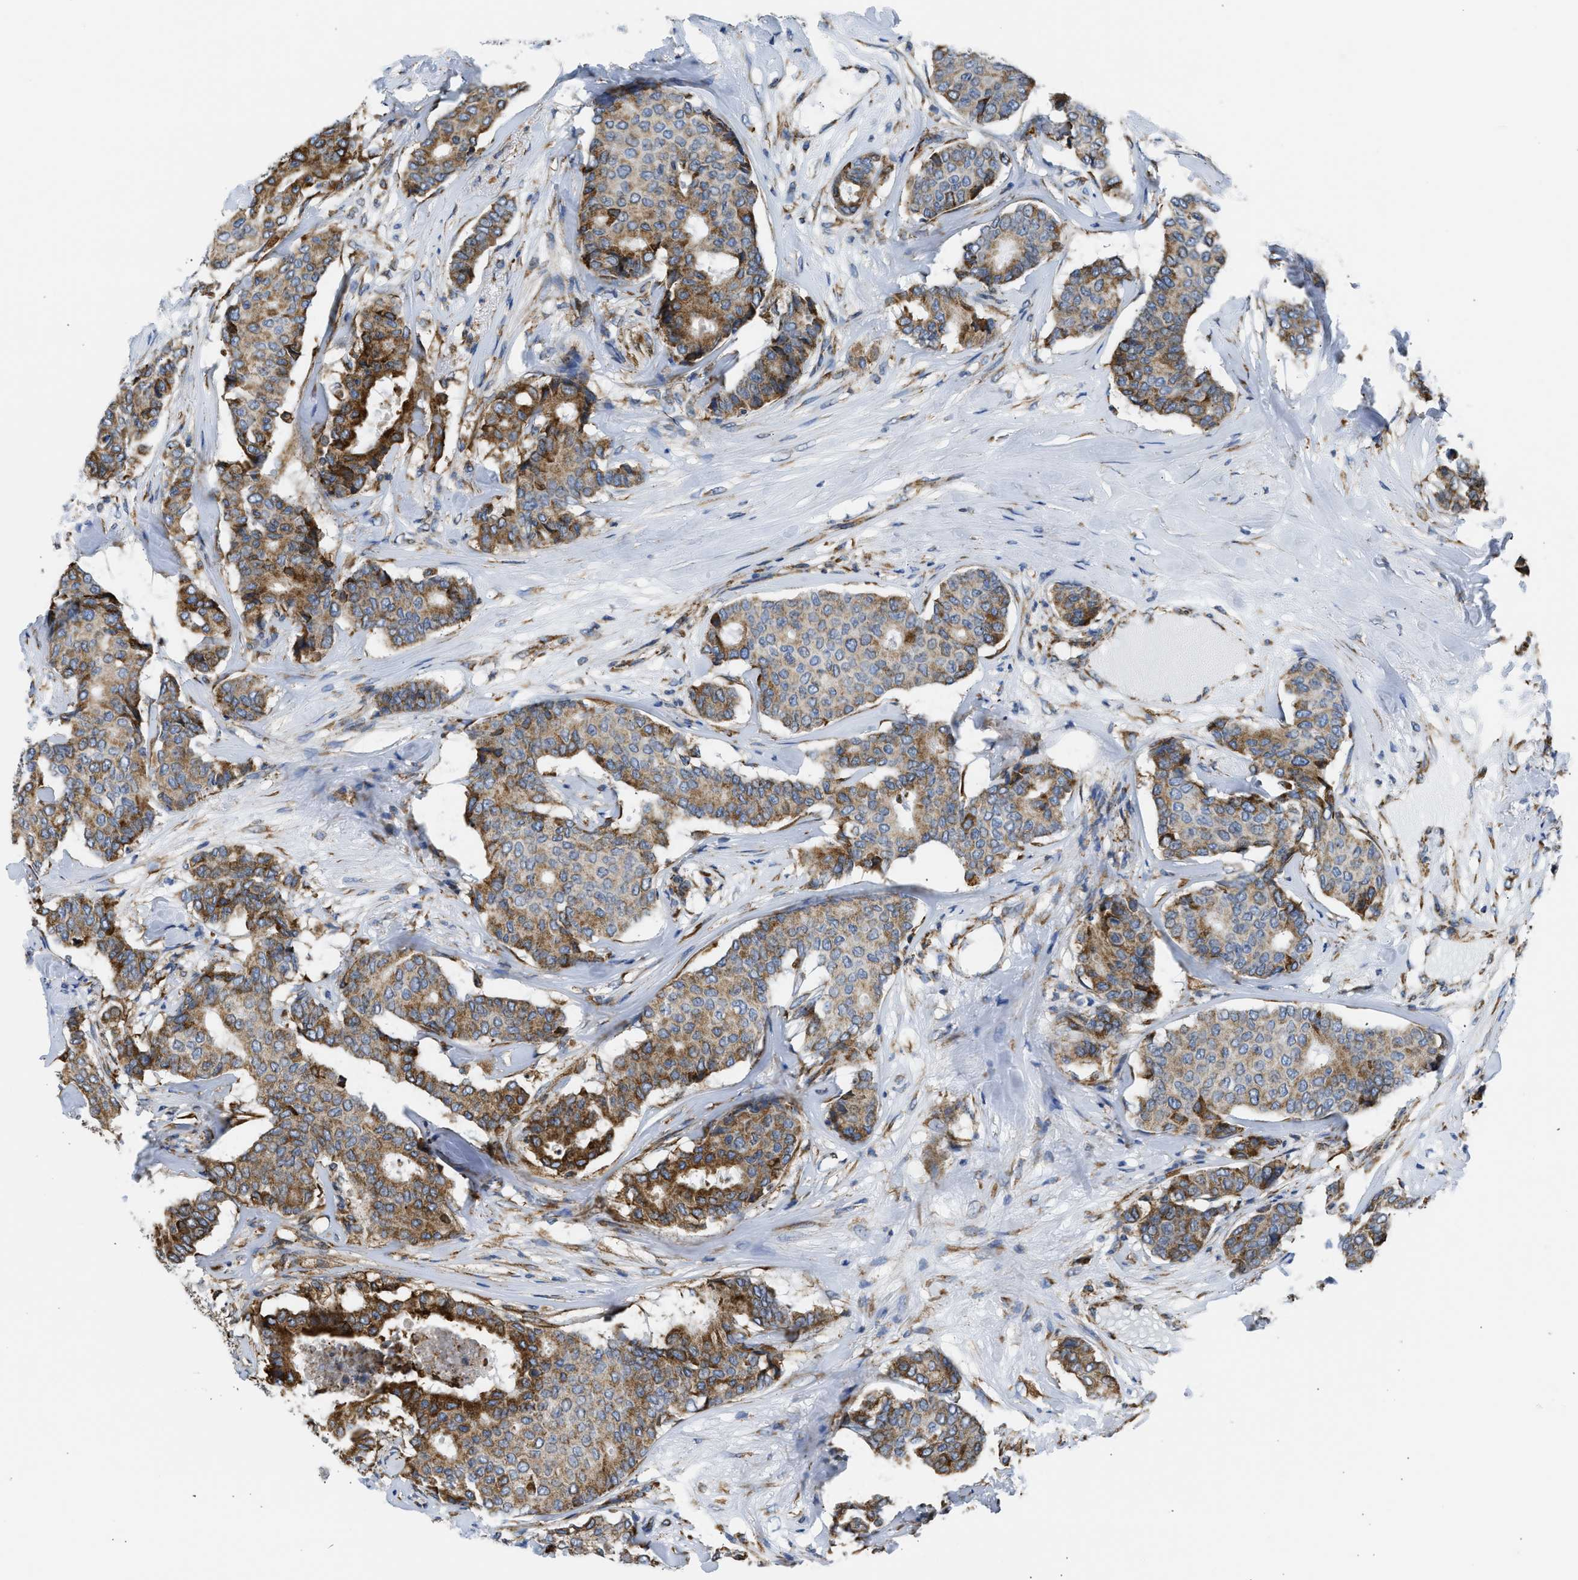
{"staining": {"intensity": "moderate", "quantity": ">75%", "location": "cytoplasmic/membranous"}, "tissue": "breast cancer", "cell_type": "Tumor cells", "image_type": "cancer", "snomed": [{"axis": "morphology", "description": "Duct carcinoma"}, {"axis": "topography", "description": "Breast"}], "caption": "A brown stain shows moderate cytoplasmic/membranous staining of a protein in intraductal carcinoma (breast) tumor cells.", "gene": "CYCS", "patient": {"sex": "female", "age": 75}}